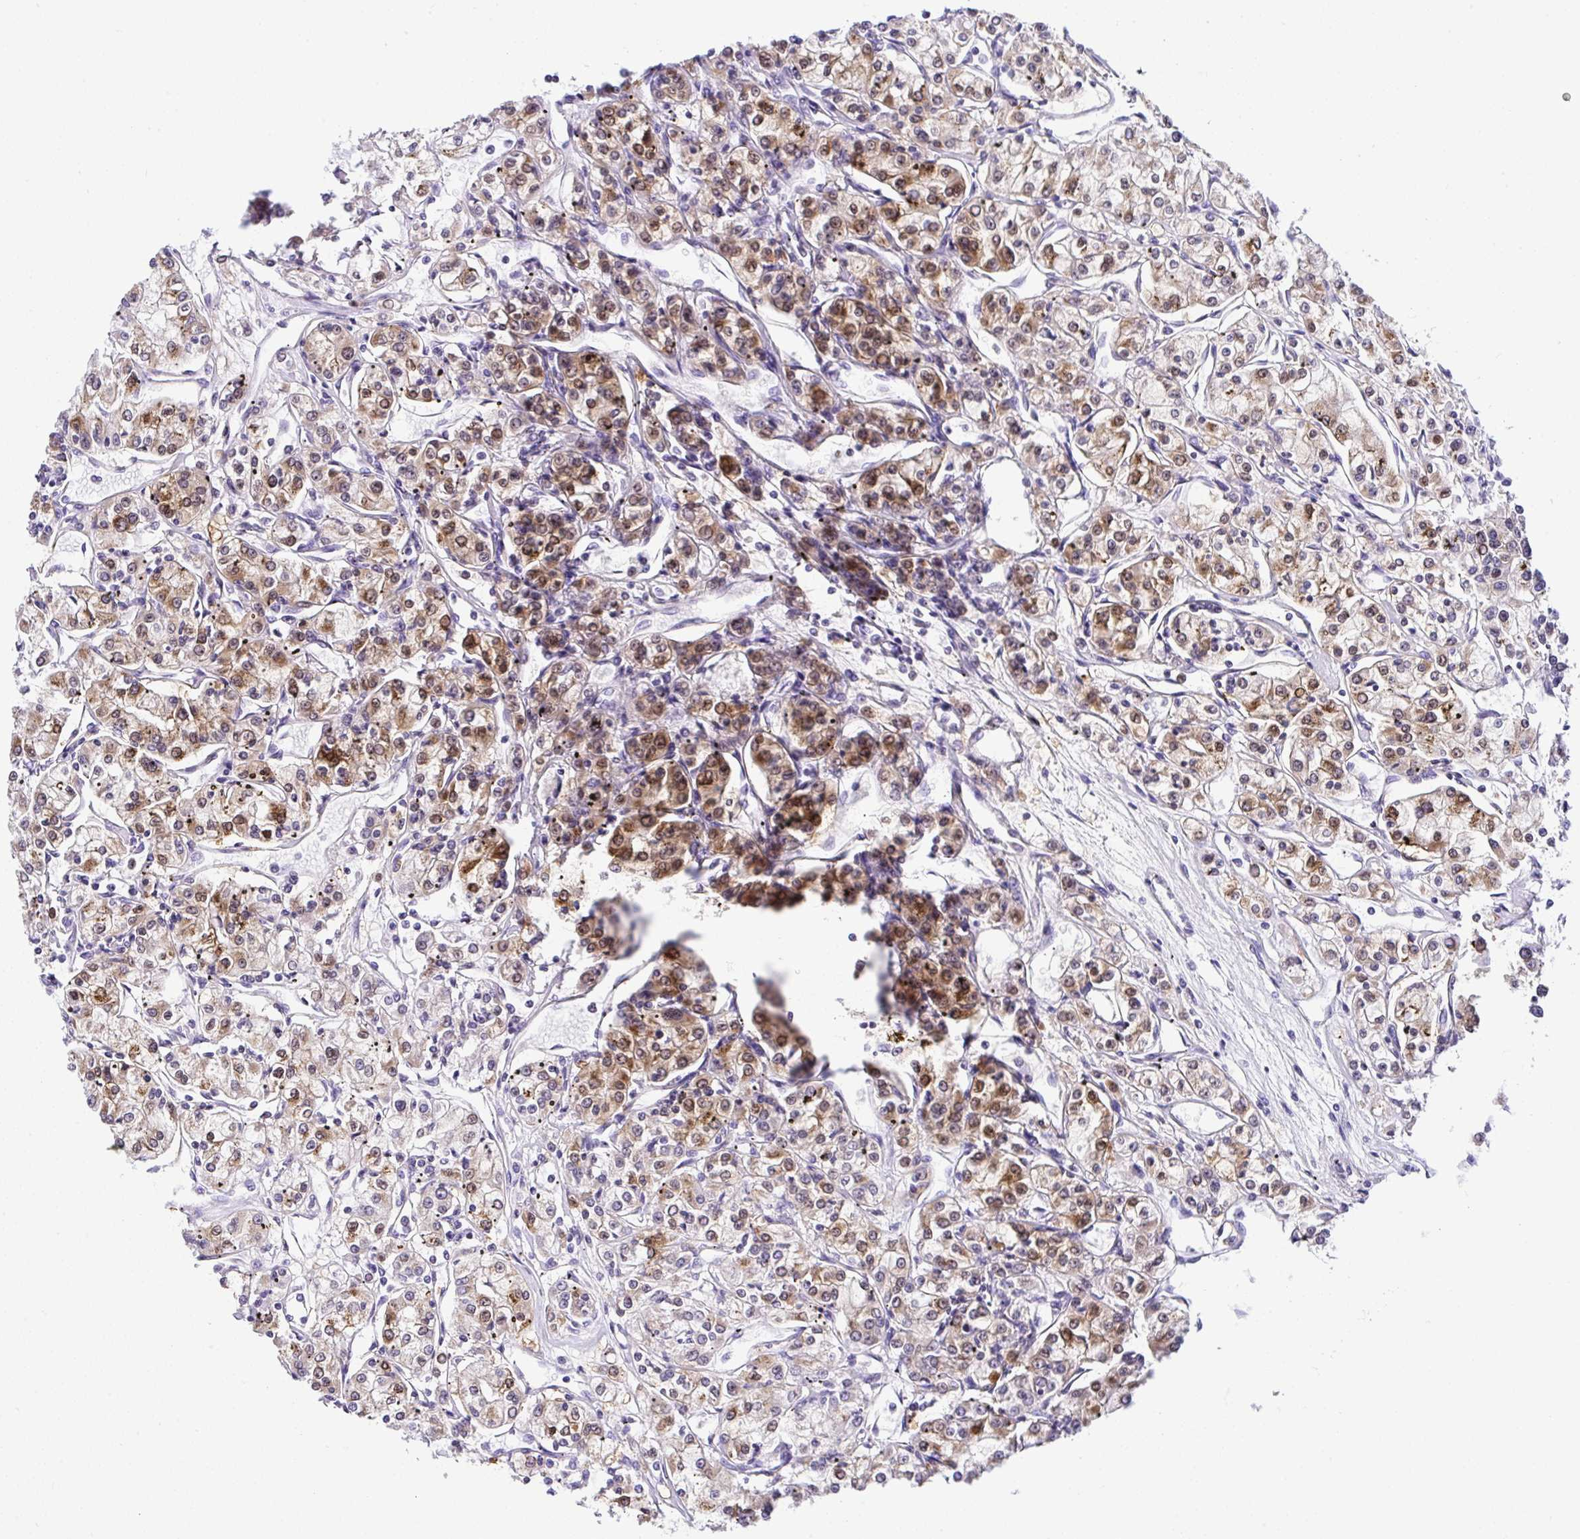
{"staining": {"intensity": "moderate", "quantity": ">75%", "location": "cytoplasmic/membranous,nuclear"}, "tissue": "renal cancer", "cell_type": "Tumor cells", "image_type": "cancer", "snomed": [{"axis": "morphology", "description": "Adenocarcinoma, NOS"}, {"axis": "topography", "description": "Kidney"}], "caption": "A high-resolution image shows immunohistochemistry (IHC) staining of renal cancer, which demonstrates moderate cytoplasmic/membranous and nuclear expression in about >75% of tumor cells.", "gene": "PIN4", "patient": {"sex": "female", "age": 59}}